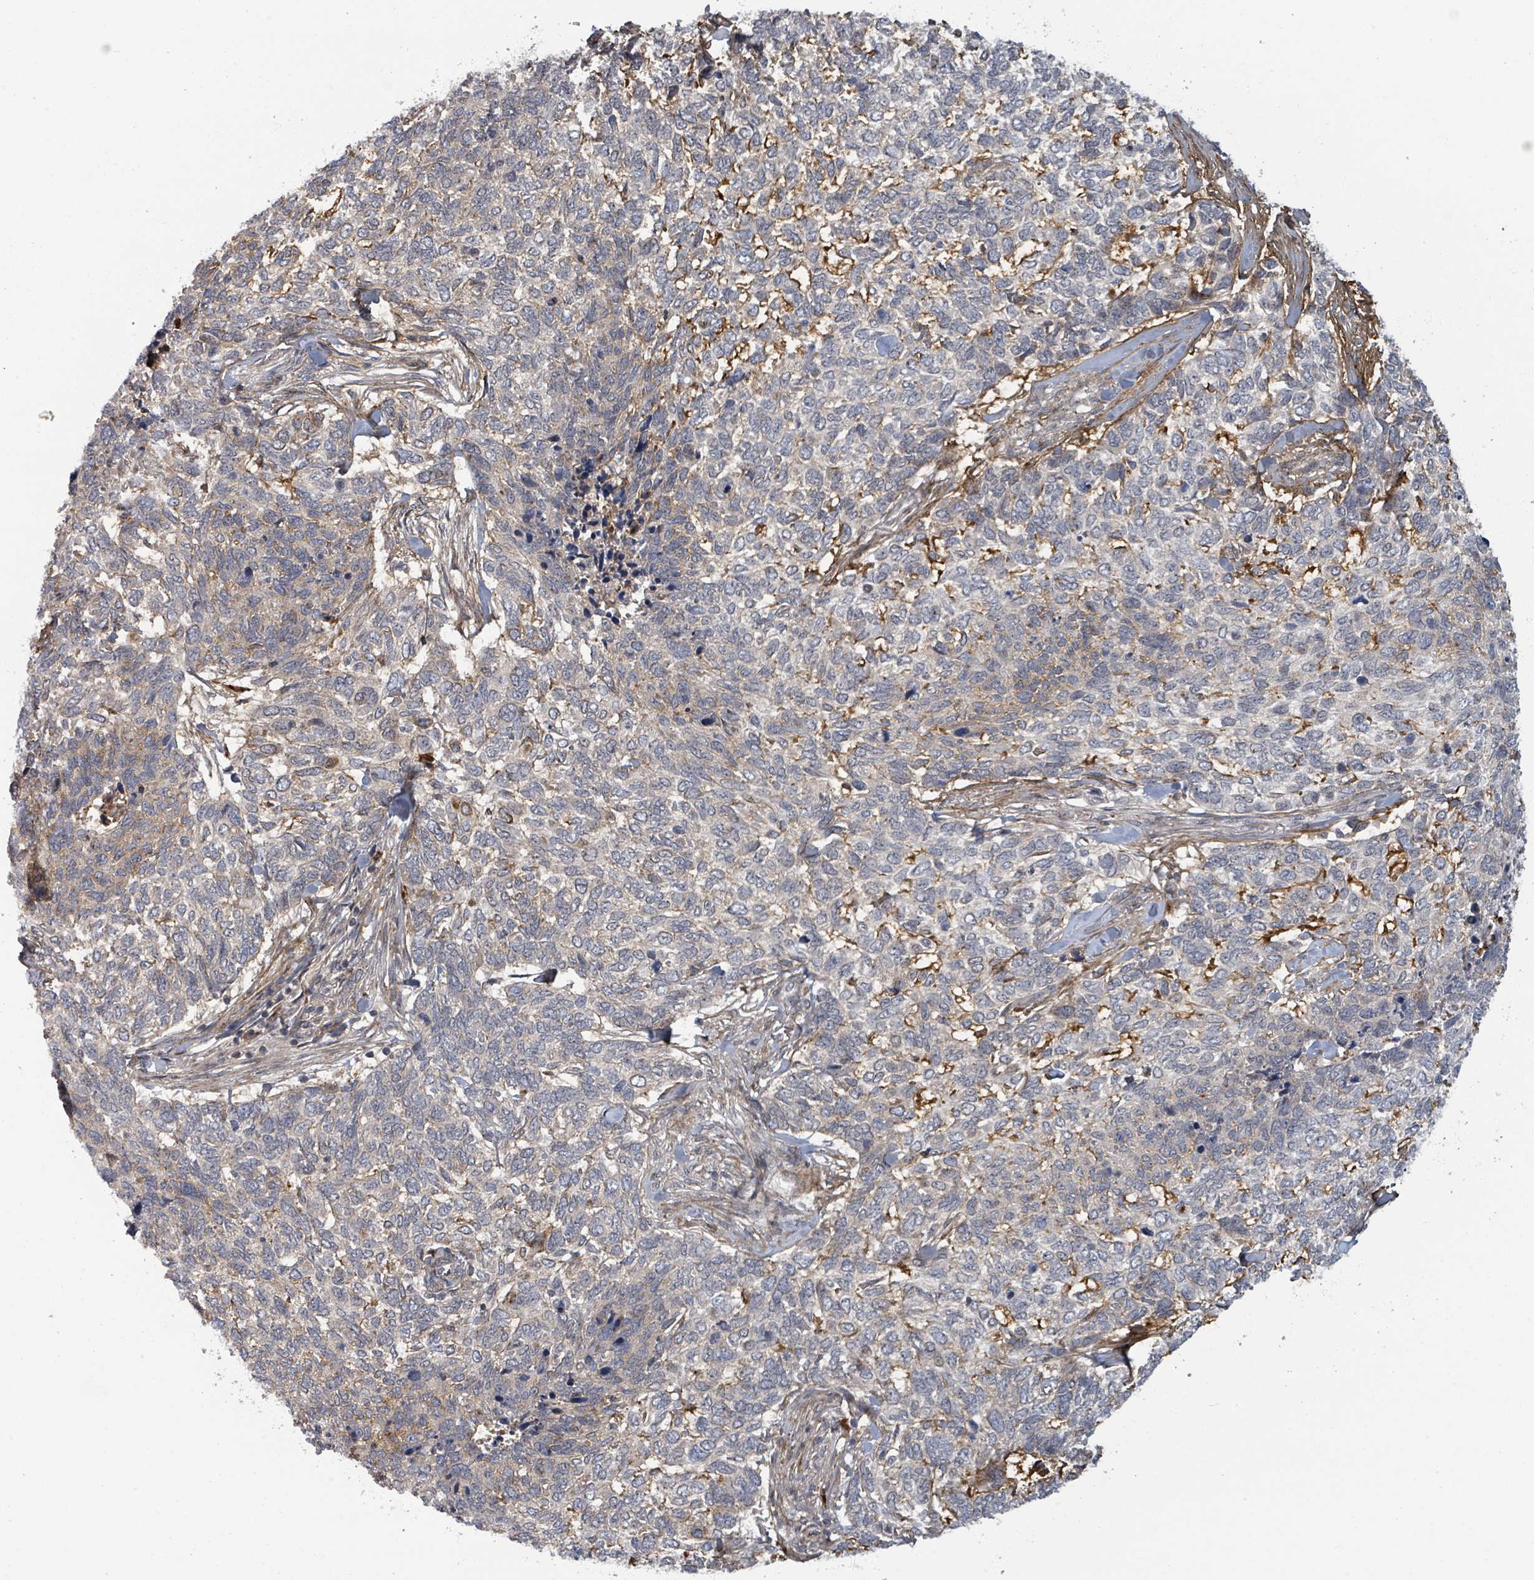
{"staining": {"intensity": "weak", "quantity": "<25%", "location": "cytoplasmic/membranous"}, "tissue": "skin cancer", "cell_type": "Tumor cells", "image_type": "cancer", "snomed": [{"axis": "morphology", "description": "Basal cell carcinoma"}, {"axis": "topography", "description": "Skin"}], "caption": "The image displays no staining of tumor cells in basal cell carcinoma (skin).", "gene": "GTF3C1", "patient": {"sex": "female", "age": 65}}